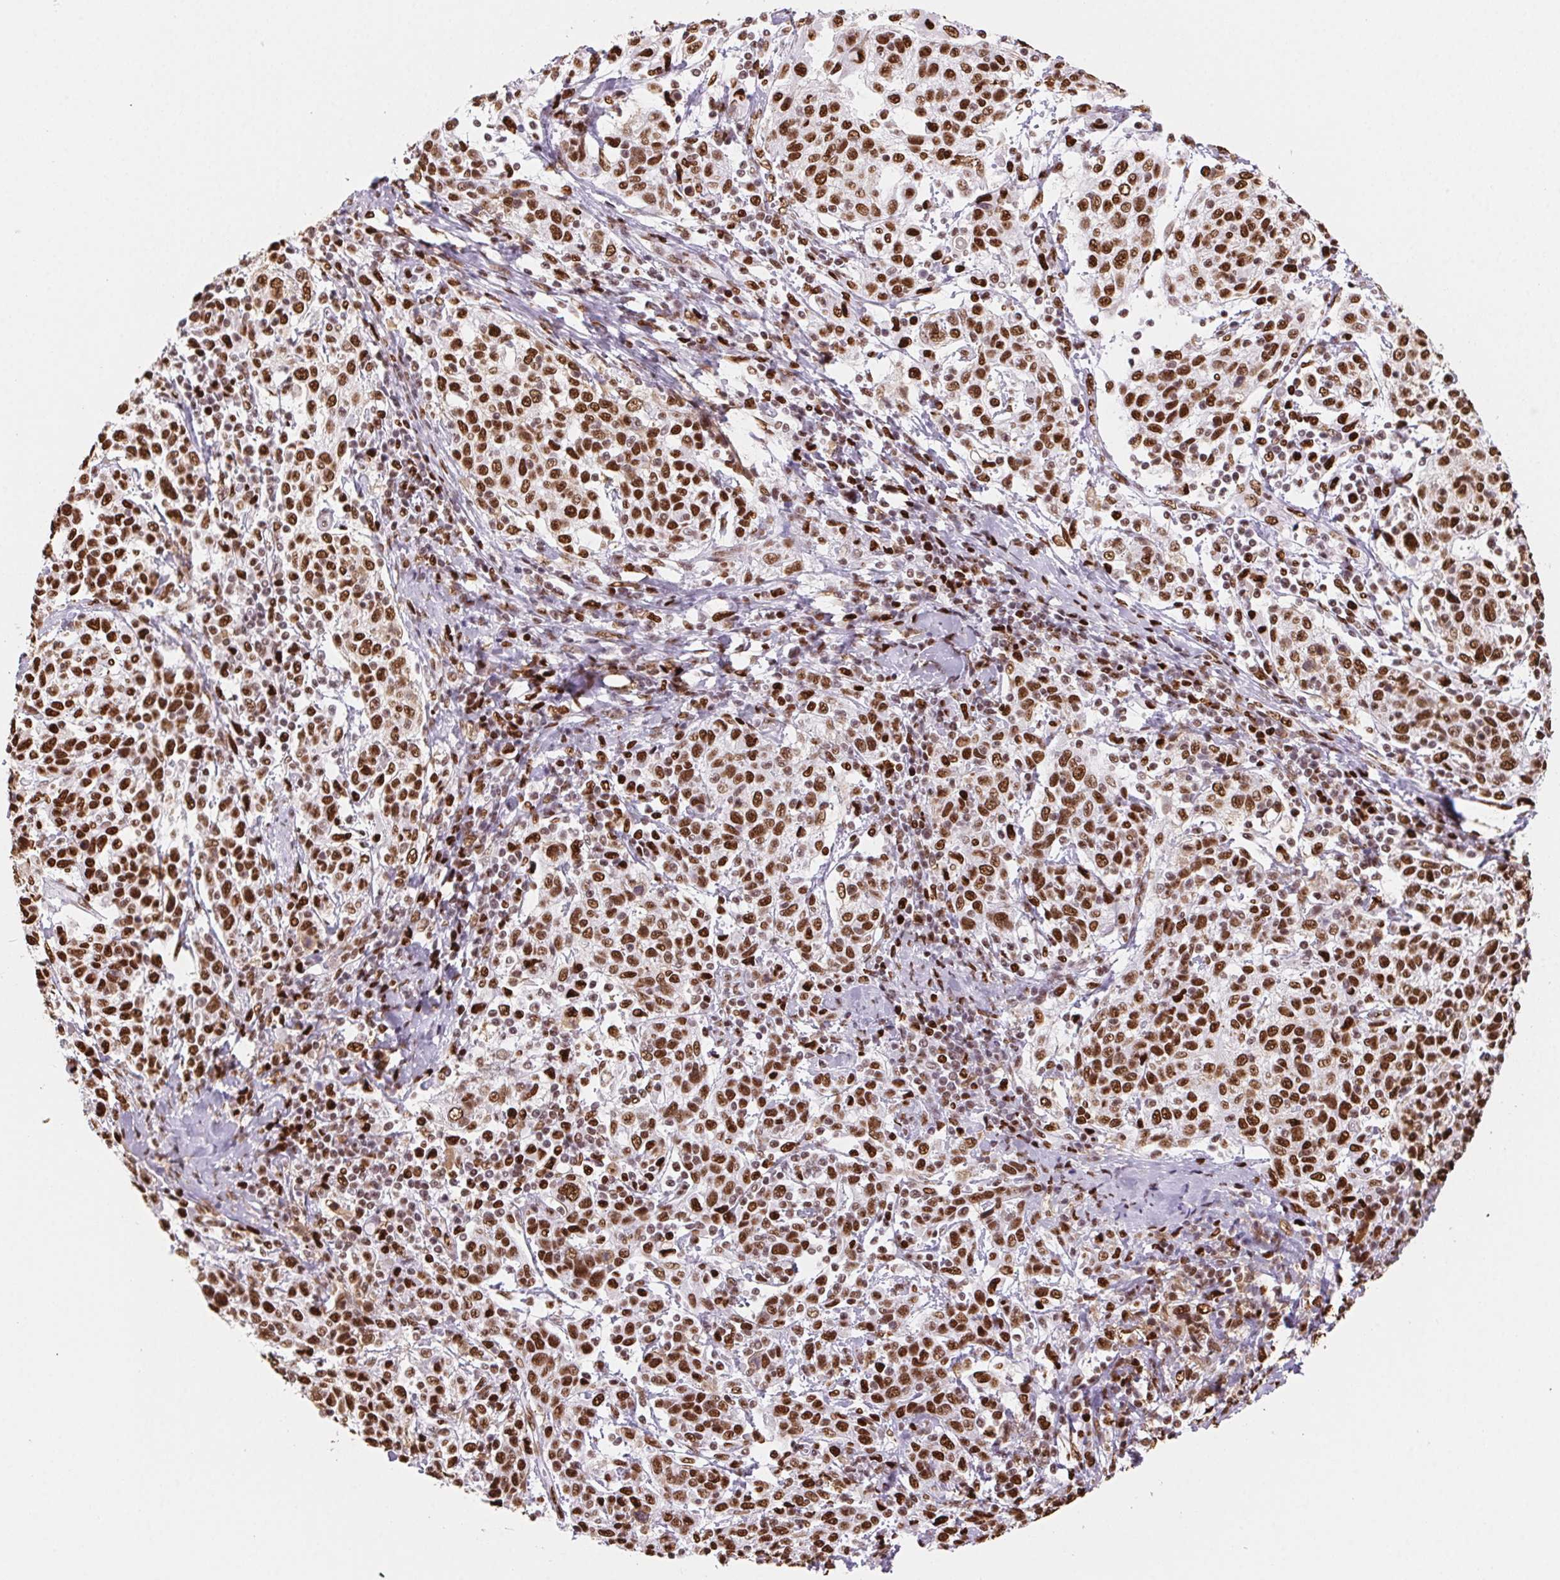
{"staining": {"intensity": "strong", "quantity": ">75%", "location": "nuclear"}, "tissue": "cervical cancer", "cell_type": "Tumor cells", "image_type": "cancer", "snomed": [{"axis": "morphology", "description": "Squamous cell carcinoma, NOS"}, {"axis": "topography", "description": "Cervix"}], "caption": "A histopathology image of cervical cancer (squamous cell carcinoma) stained for a protein displays strong nuclear brown staining in tumor cells. Using DAB (brown) and hematoxylin (blue) stains, captured at high magnification using brightfield microscopy.", "gene": "SET", "patient": {"sex": "female", "age": 61}}